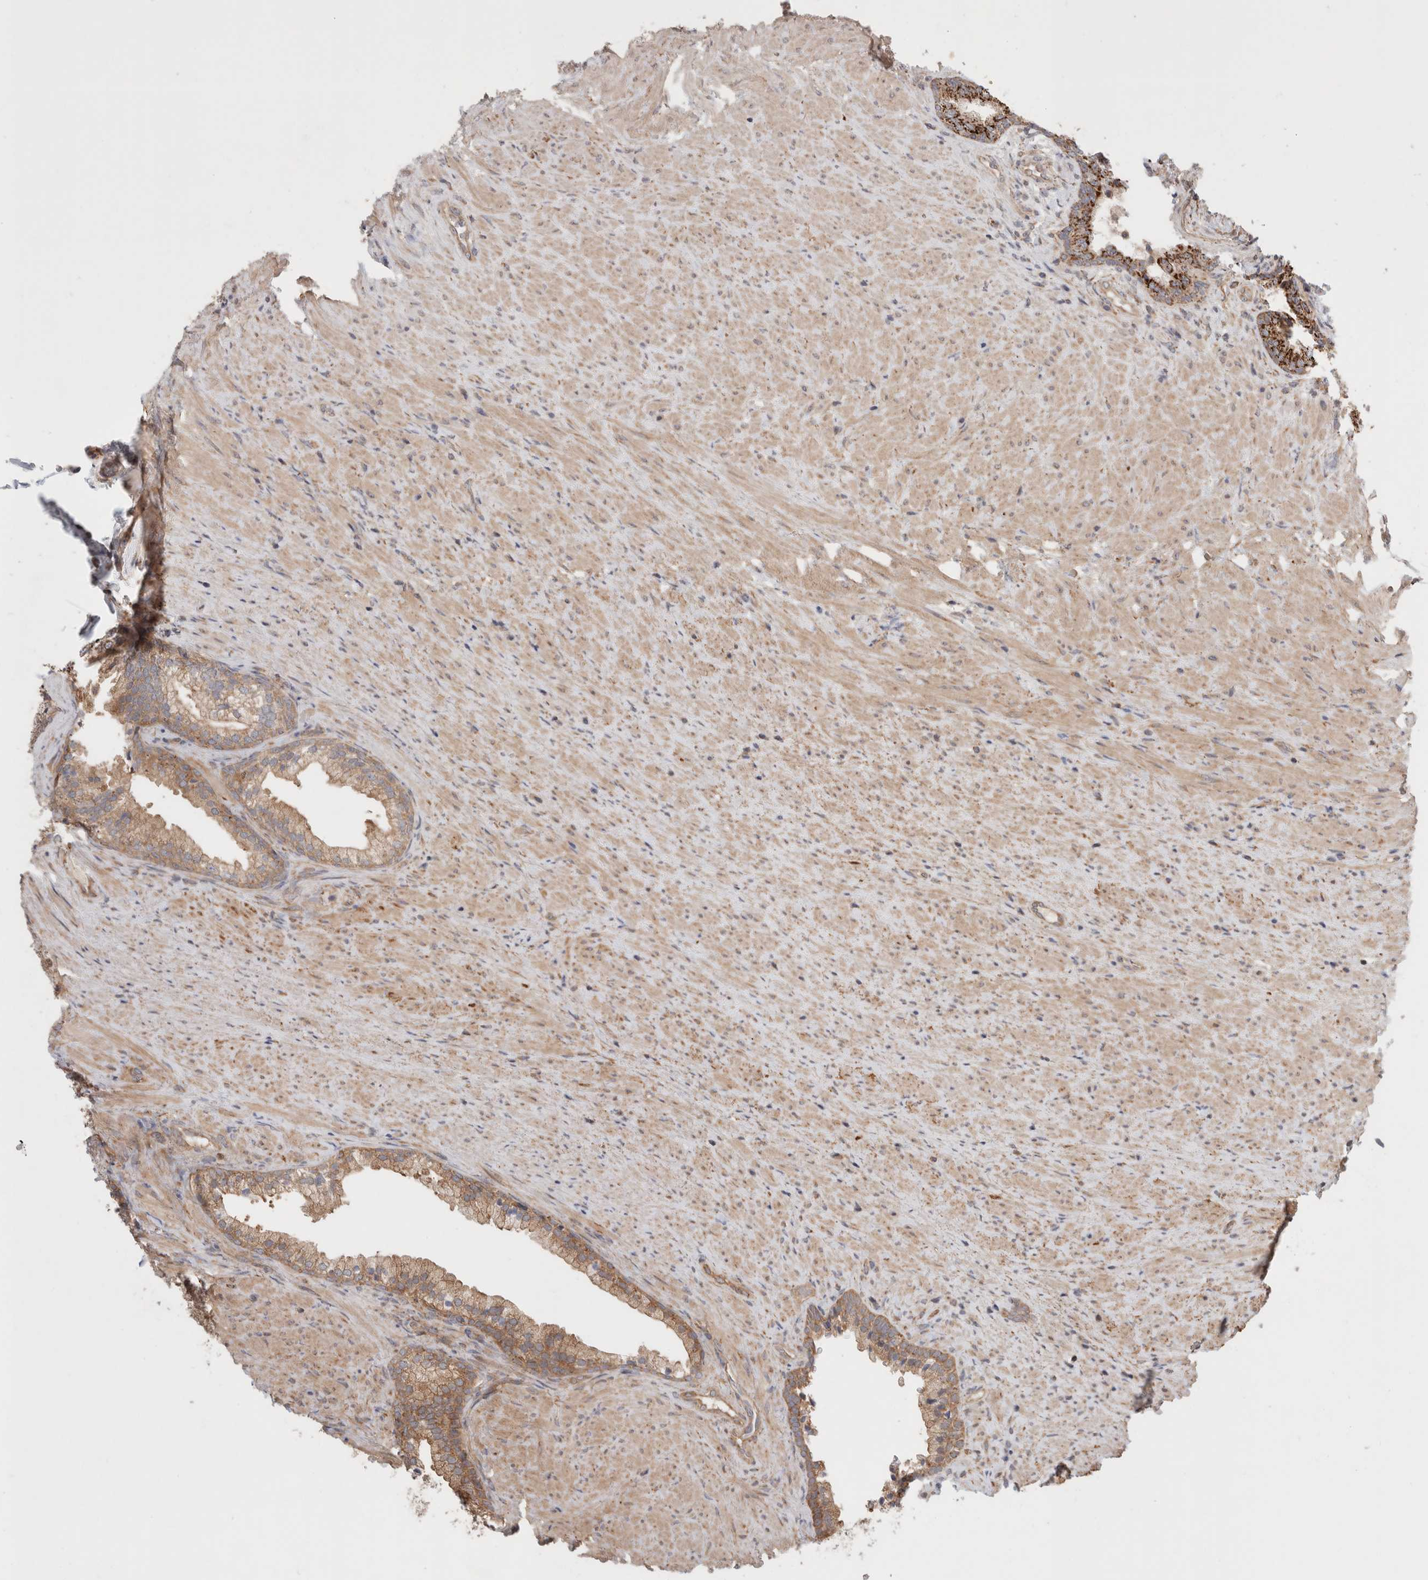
{"staining": {"intensity": "moderate", "quantity": ">75%", "location": "cytoplasmic/membranous"}, "tissue": "prostate", "cell_type": "Glandular cells", "image_type": "normal", "snomed": [{"axis": "morphology", "description": "Normal tissue, NOS"}, {"axis": "topography", "description": "Prostate"}], "caption": "The micrograph shows immunohistochemical staining of normal prostate. There is moderate cytoplasmic/membranous expression is appreciated in about >75% of glandular cells.", "gene": "HROB", "patient": {"sex": "male", "age": 76}}